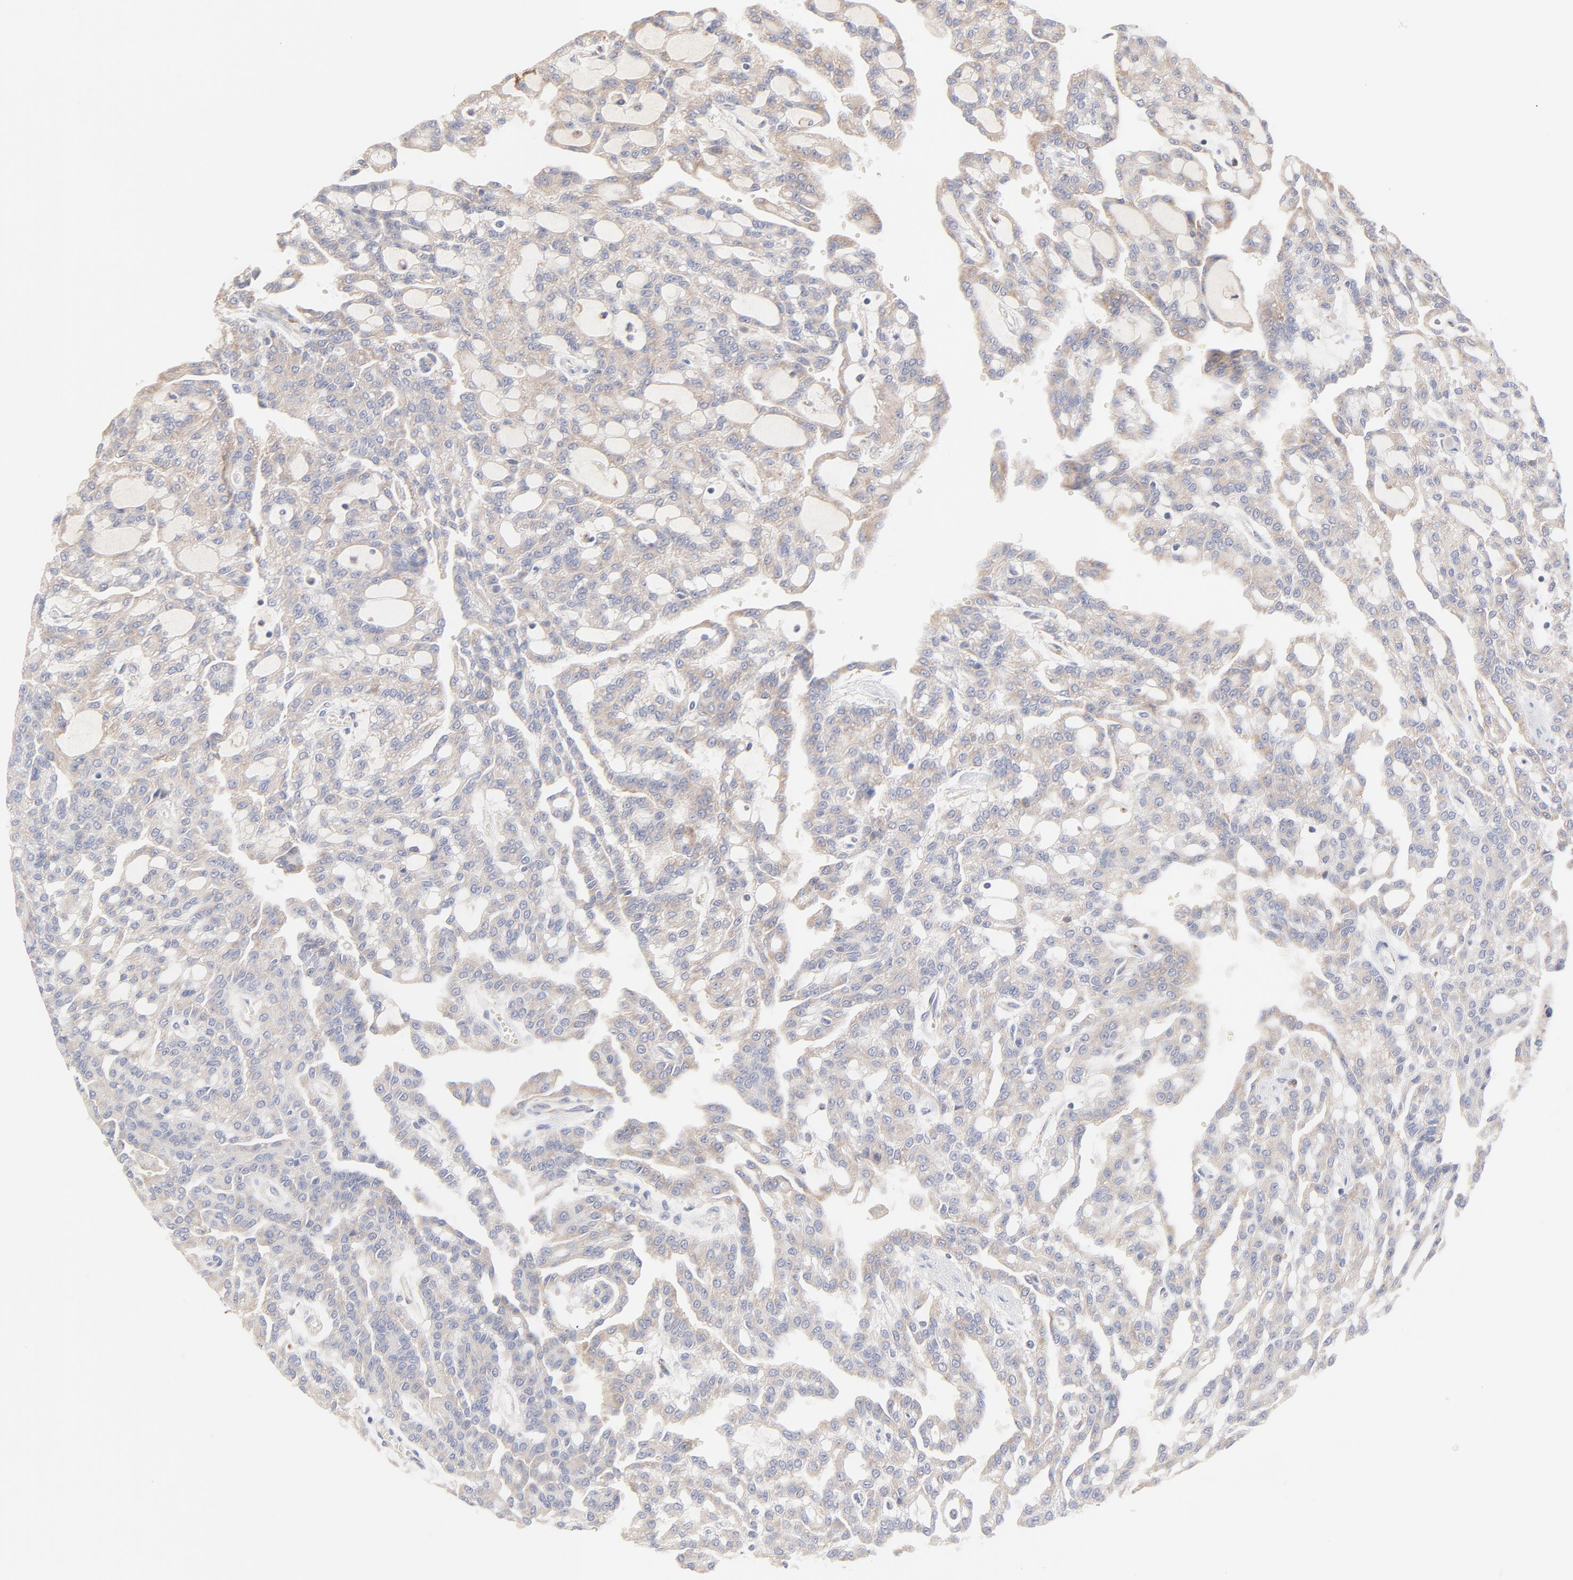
{"staining": {"intensity": "negative", "quantity": "none", "location": "none"}, "tissue": "renal cancer", "cell_type": "Tumor cells", "image_type": "cancer", "snomed": [{"axis": "morphology", "description": "Adenocarcinoma, NOS"}, {"axis": "topography", "description": "Kidney"}], "caption": "An image of adenocarcinoma (renal) stained for a protein reveals no brown staining in tumor cells. The staining was performed using DAB to visualize the protein expression in brown, while the nuclei were stained in blue with hematoxylin (Magnification: 20x).", "gene": "MTERF2", "patient": {"sex": "male", "age": 63}}